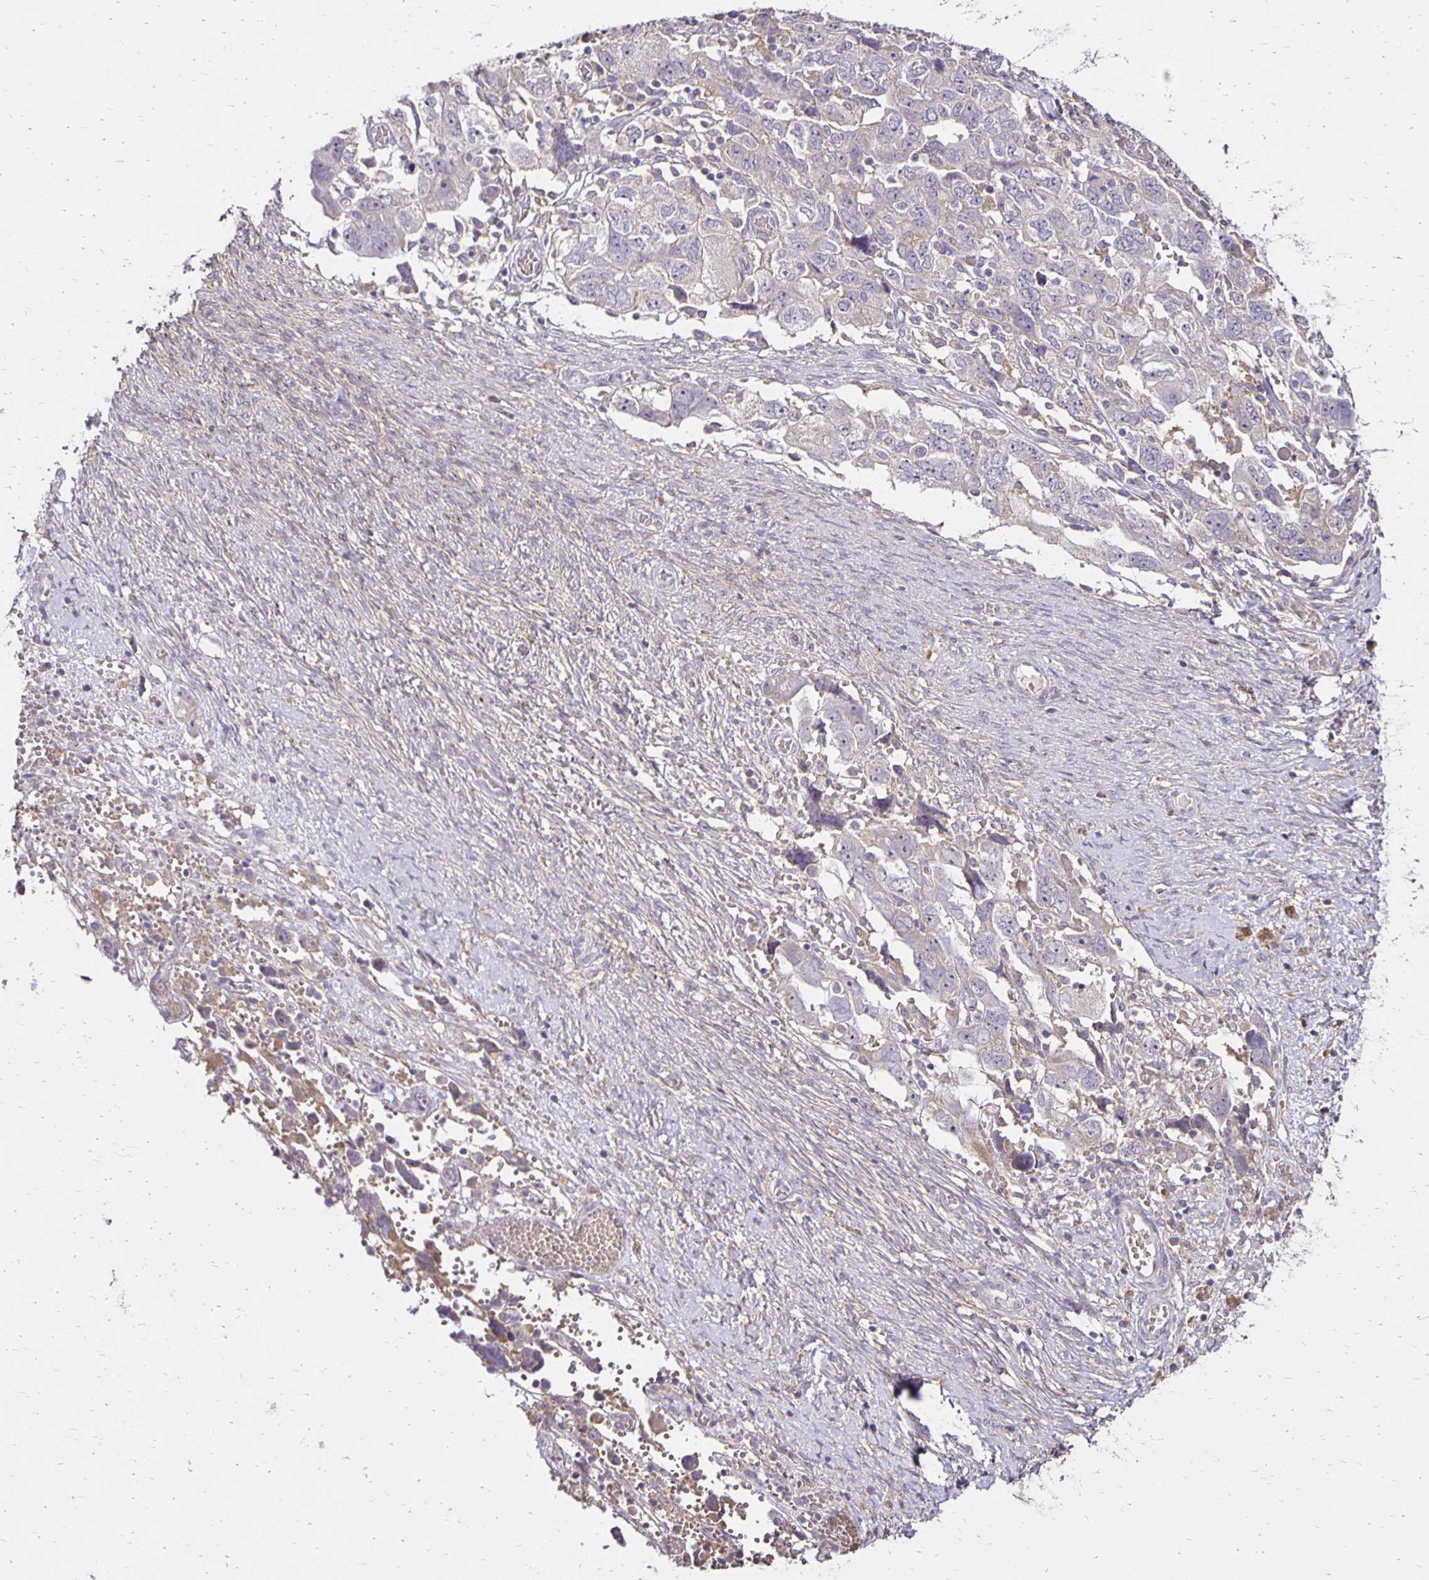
{"staining": {"intensity": "negative", "quantity": "none", "location": "none"}, "tissue": "ovarian cancer", "cell_type": "Tumor cells", "image_type": "cancer", "snomed": [{"axis": "morphology", "description": "Carcinoma, NOS"}, {"axis": "morphology", "description": "Cystadenocarcinoma, serous, NOS"}, {"axis": "topography", "description": "Ovary"}], "caption": "IHC of ovarian carcinoma reveals no staining in tumor cells.", "gene": "PNPLA3", "patient": {"sex": "female", "age": 69}}